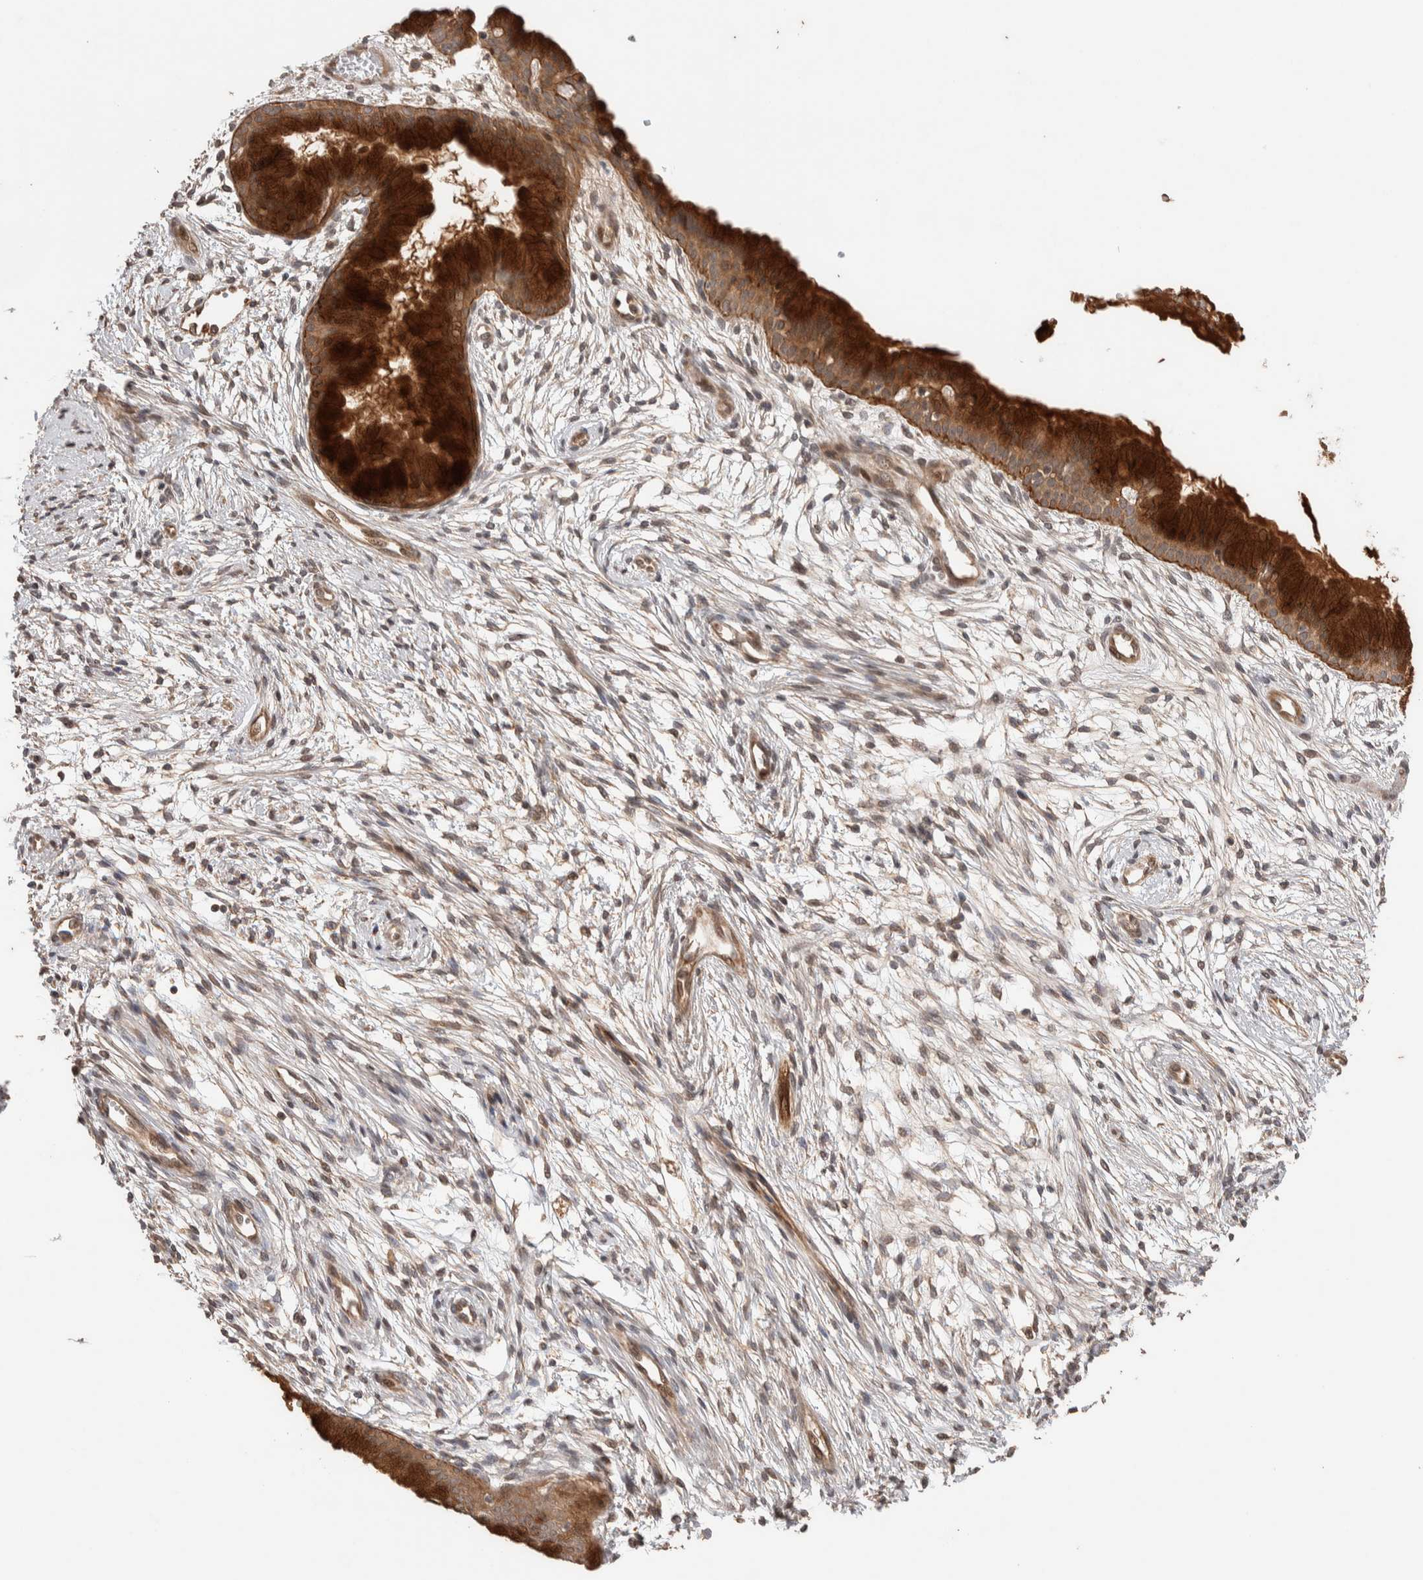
{"staining": {"intensity": "strong", "quantity": ">75%", "location": "cytoplasmic/membranous"}, "tissue": "cervix", "cell_type": "Glandular cells", "image_type": "normal", "snomed": [{"axis": "morphology", "description": "Normal tissue, NOS"}, {"axis": "topography", "description": "Cervix"}], "caption": "IHC micrograph of normal cervix: human cervix stained using immunohistochemistry (IHC) reveals high levels of strong protein expression localized specifically in the cytoplasmic/membranous of glandular cells, appearing as a cytoplasmic/membranous brown color.", "gene": "PRDM15", "patient": {"sex": "female", "age": 39}}